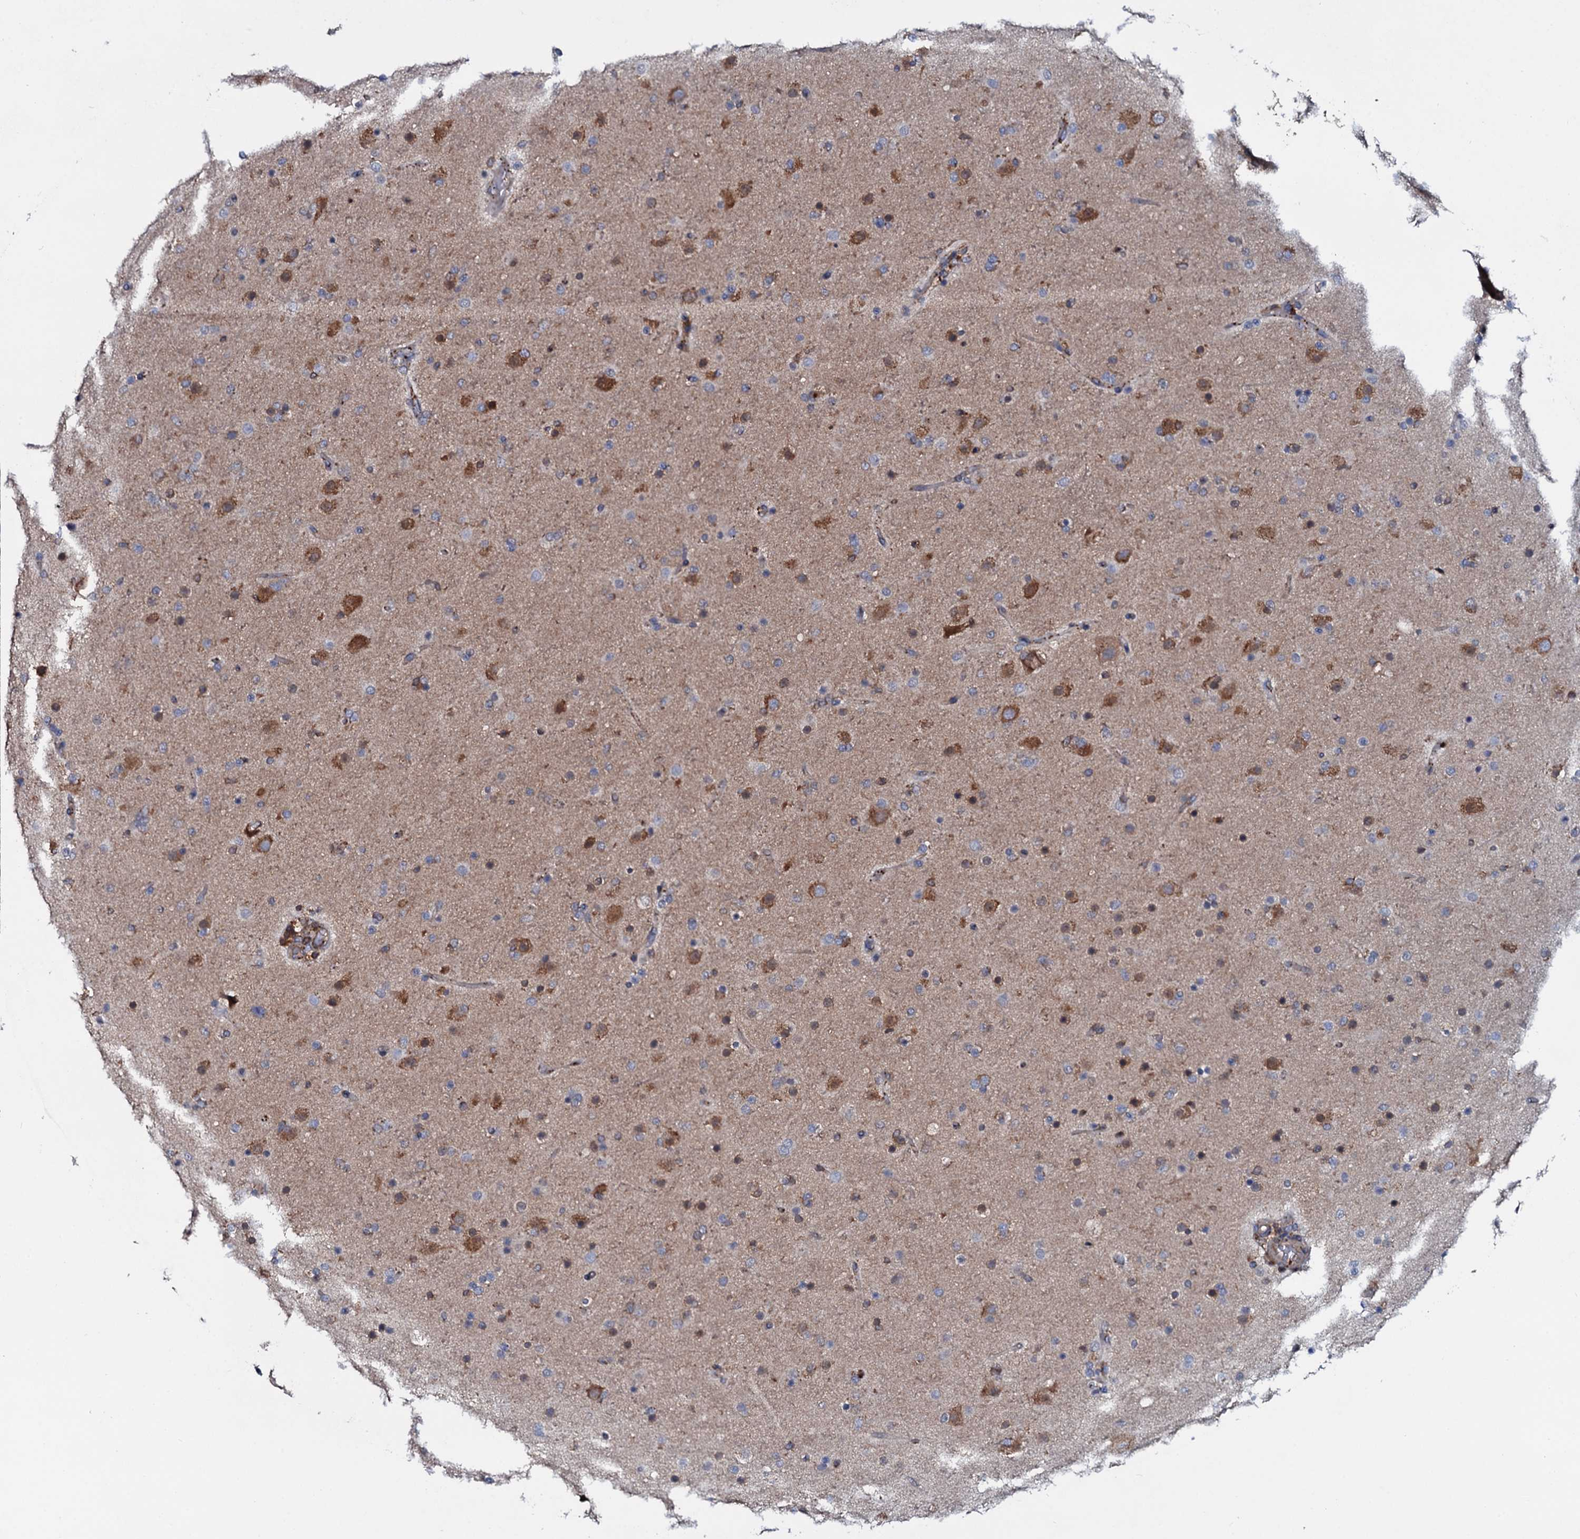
{"staining": {"intensity": "moderate", "quantity": "<25%", "location": "cytoplasmic/membranous"}, "tissue": "glioma", "cell_type": "Tumor cells", "image_type": "cancer", "snomed": [{"axis": "morphology", "description": "Glioma, malignant, Low grade"}, {"axis": "topography", "description": "Brain"}], "caption": "Protein expression analysis of human glioma reveals moderate cytoplasmic/membranous staining in about <25% of tumor cells.", "gene": "GRK2", "patient": {"sex": "male", "age": 65}}